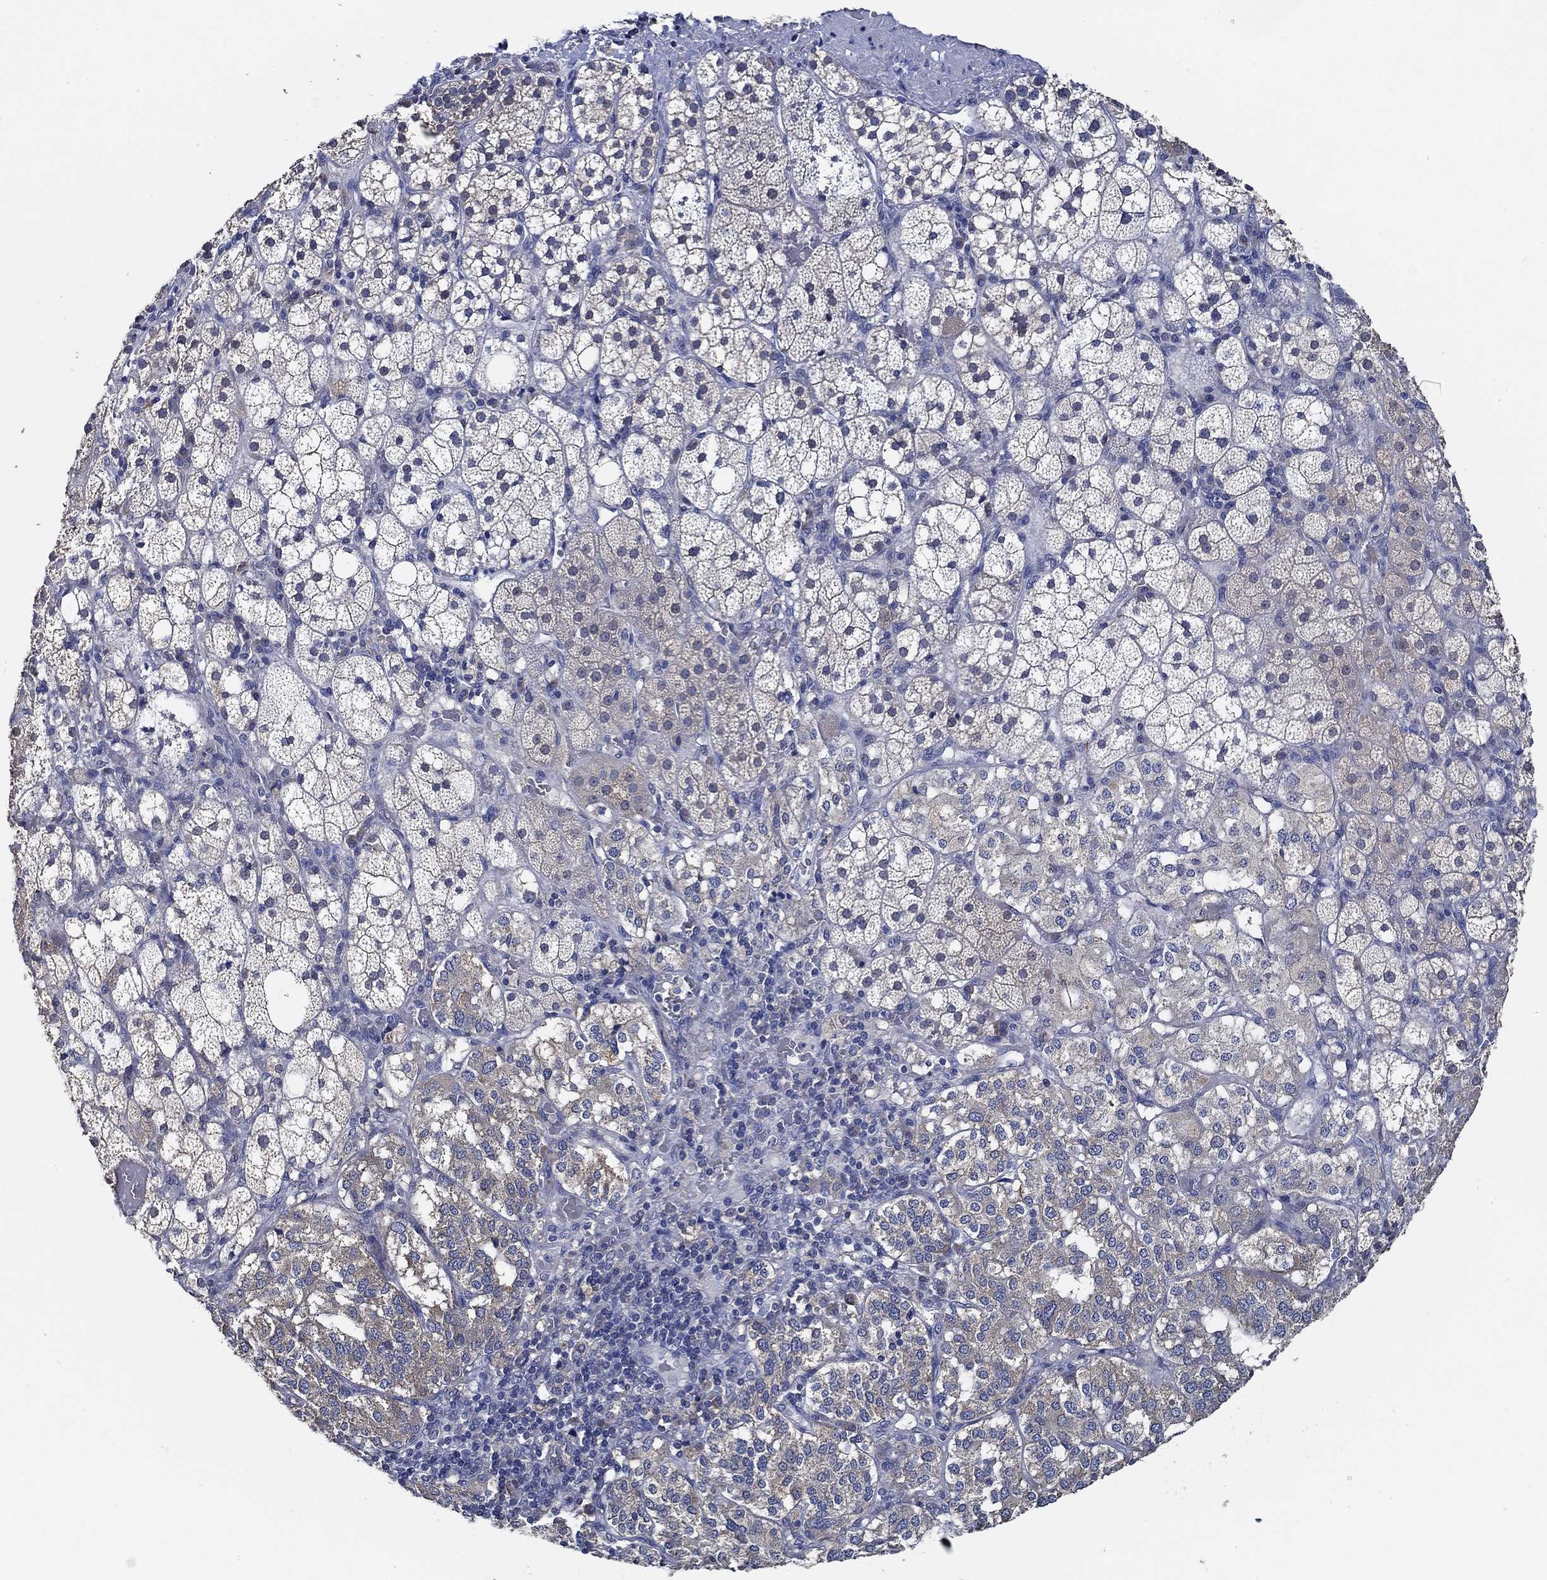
{"staining": {"intensity": "weak", "quantity": "<25%", "location": "cytoplasmic/membranous"}, "tissue": "adrenal gland", "cell_type": "Glandular cells", "image_type": "normal", "snomed": [{"axis": "morphology", "description": "Normal tissue, NOS"}, {"axis": "topography", "description": "Adrenal gland"}], "caption": "IHC of benign human adrenal gland exhibits no expression in glandular cells. The staining was performed using DAB to visualize the protein expression in brown, while the nuclei were stained in blue with hematoxylin (Magnification: 20x).", "gene": "DOCK3", "patient": {"sex": "male", "age": 53}}